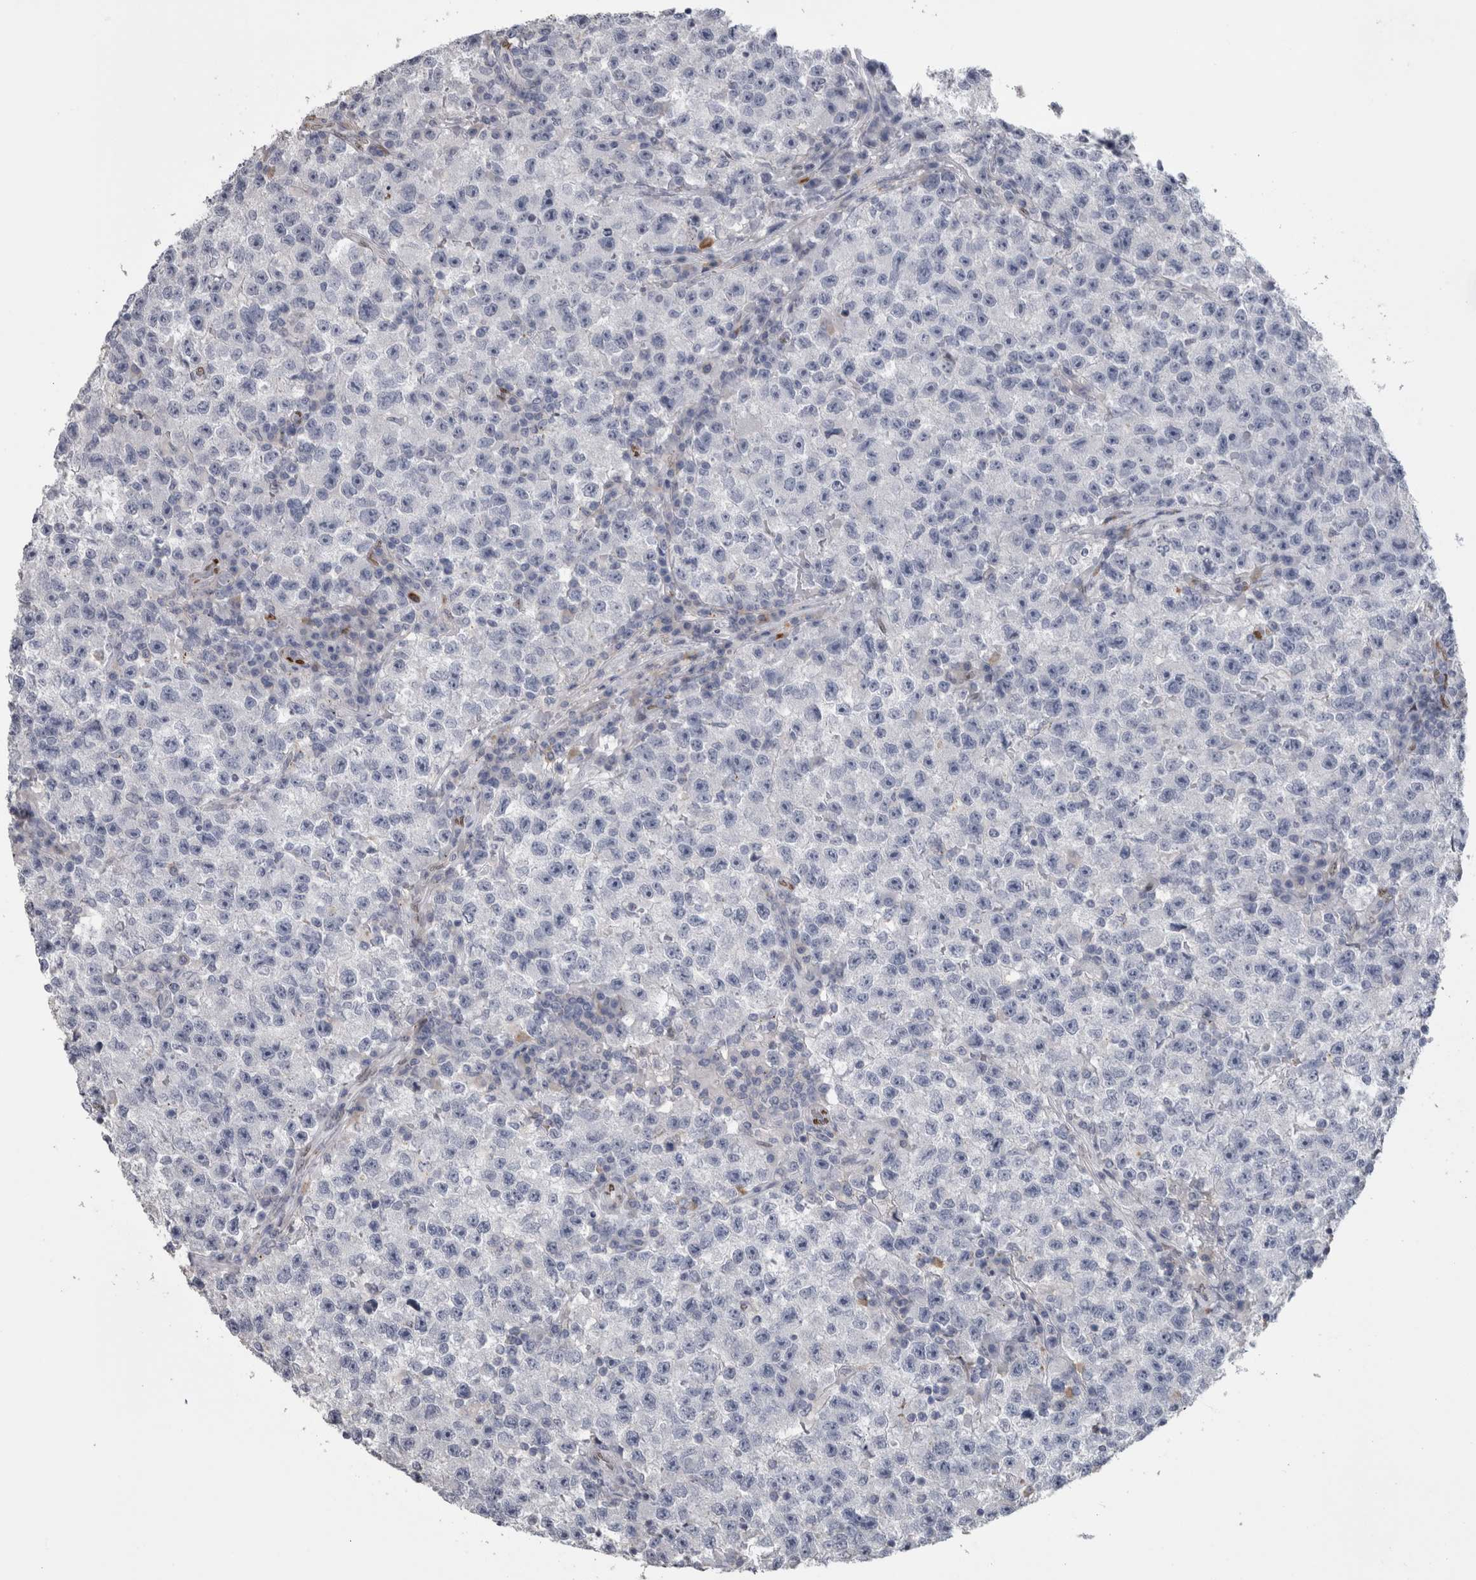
{"staining": {"intensity": "negative", "quantity": "none", "location": "none"}, "tissue": "testis cancer", "cell_type": "Tumor cells", "image_type": "cancer", "snomed": [{"axis": "morphology", "description": "Seminoma, NOS"}, {"axis": "topography", "description": "Testis"}], "caption": "Tumor cells show no significant staining in testis cancer.", "gene": "IL33", "patient": {"sex": "male", "age": 22}}